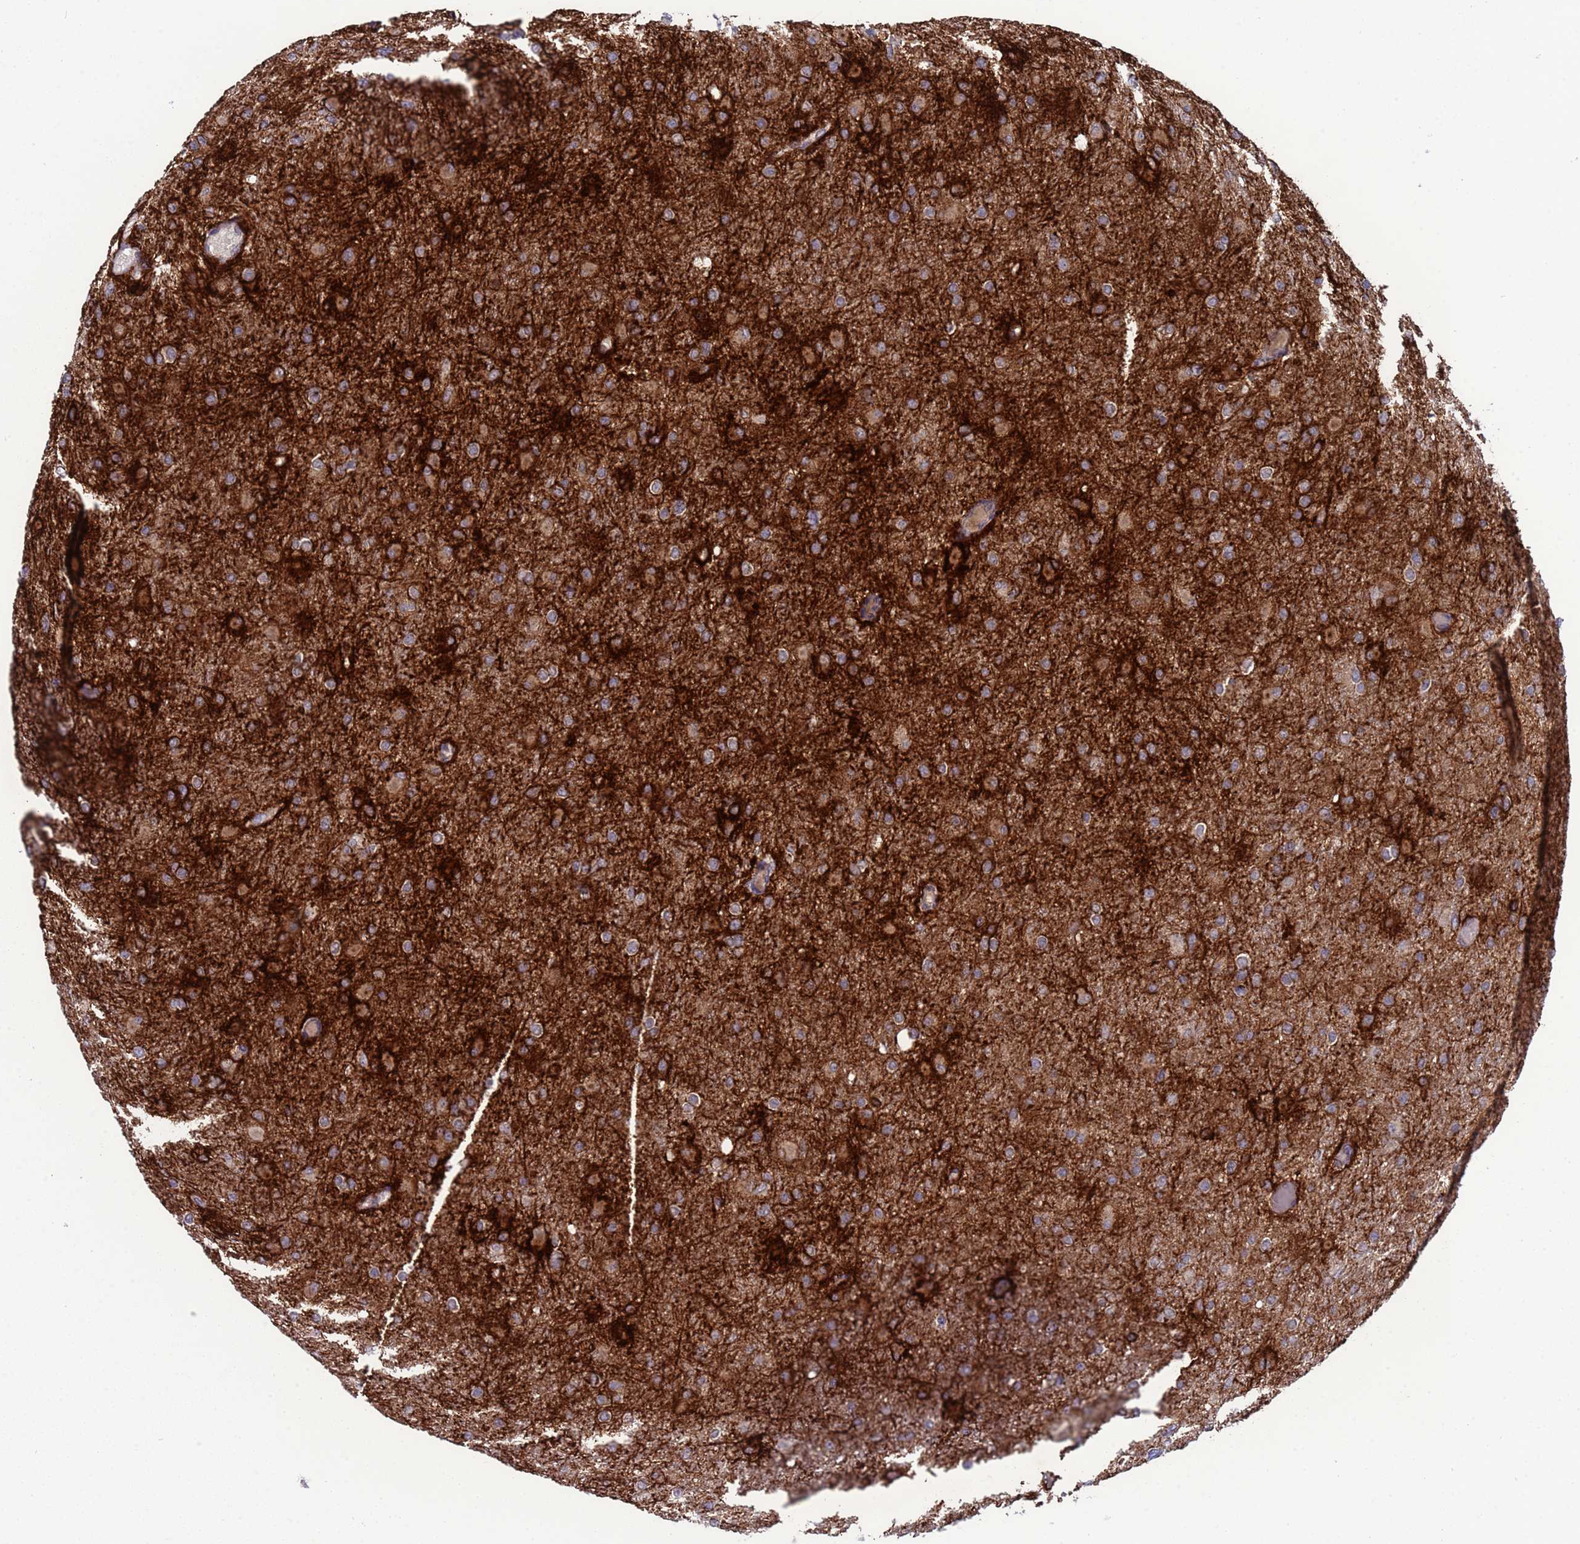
{"staining": {"intensity": "weak", "quantity": ">75%", "location": "cytoplasmic/membranous"}, "tissue": "glioma", "cell_type": "Tumor cells", "image_type": "cancer", "snomed": [{"axis": "morphology", "description": "Glioma, malignant, High grade"}, {"axis": "topography", "description": "Cerebral cortex"}], "caption": "Malignant high-grade glioma stained with a protein marker shows weak staining in tumor cells.", "gene": "ACAD8", "patient": {"sex": "female", "age": 36}}